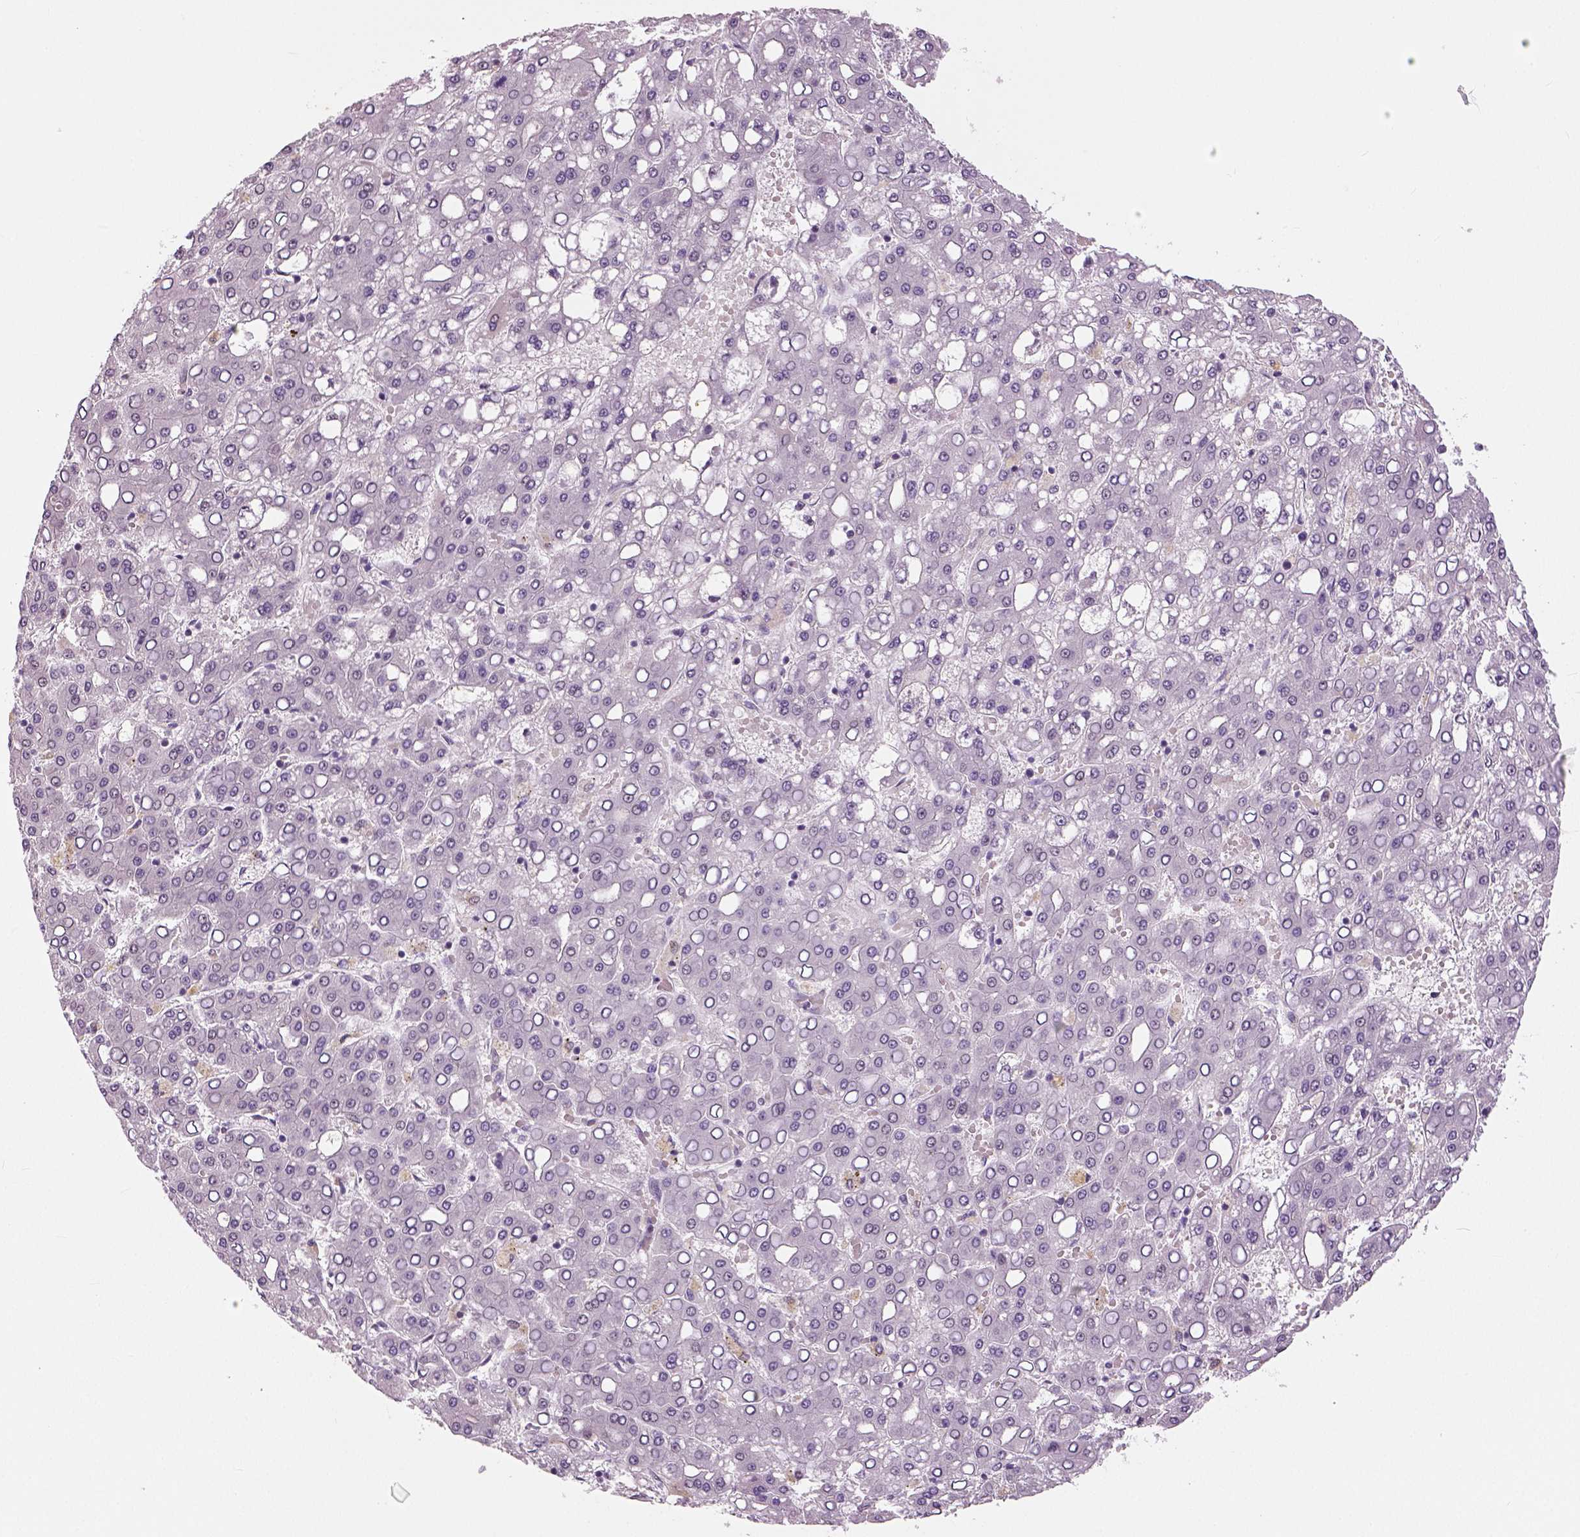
{"staining": {"intensity": "negative", "quantity": "none", "location": "none"}, "tissue": "liver cancer", "cell_type": "Tumor cells", "image_type": "cancer", "snomed": [{"axis": "morphology", "description": "Carcinoma, Hepatocellular, NOS"}, {"axis": "topography", "description": "Liver"}], "caption": "The immunohistochemistry (IHC) micrograph has no significant expression in tumor cells of hepatocellular carcinoma (liver) tissue.", "gene": "NECAB1", "patient": {"sex": "male", "age": 65}}